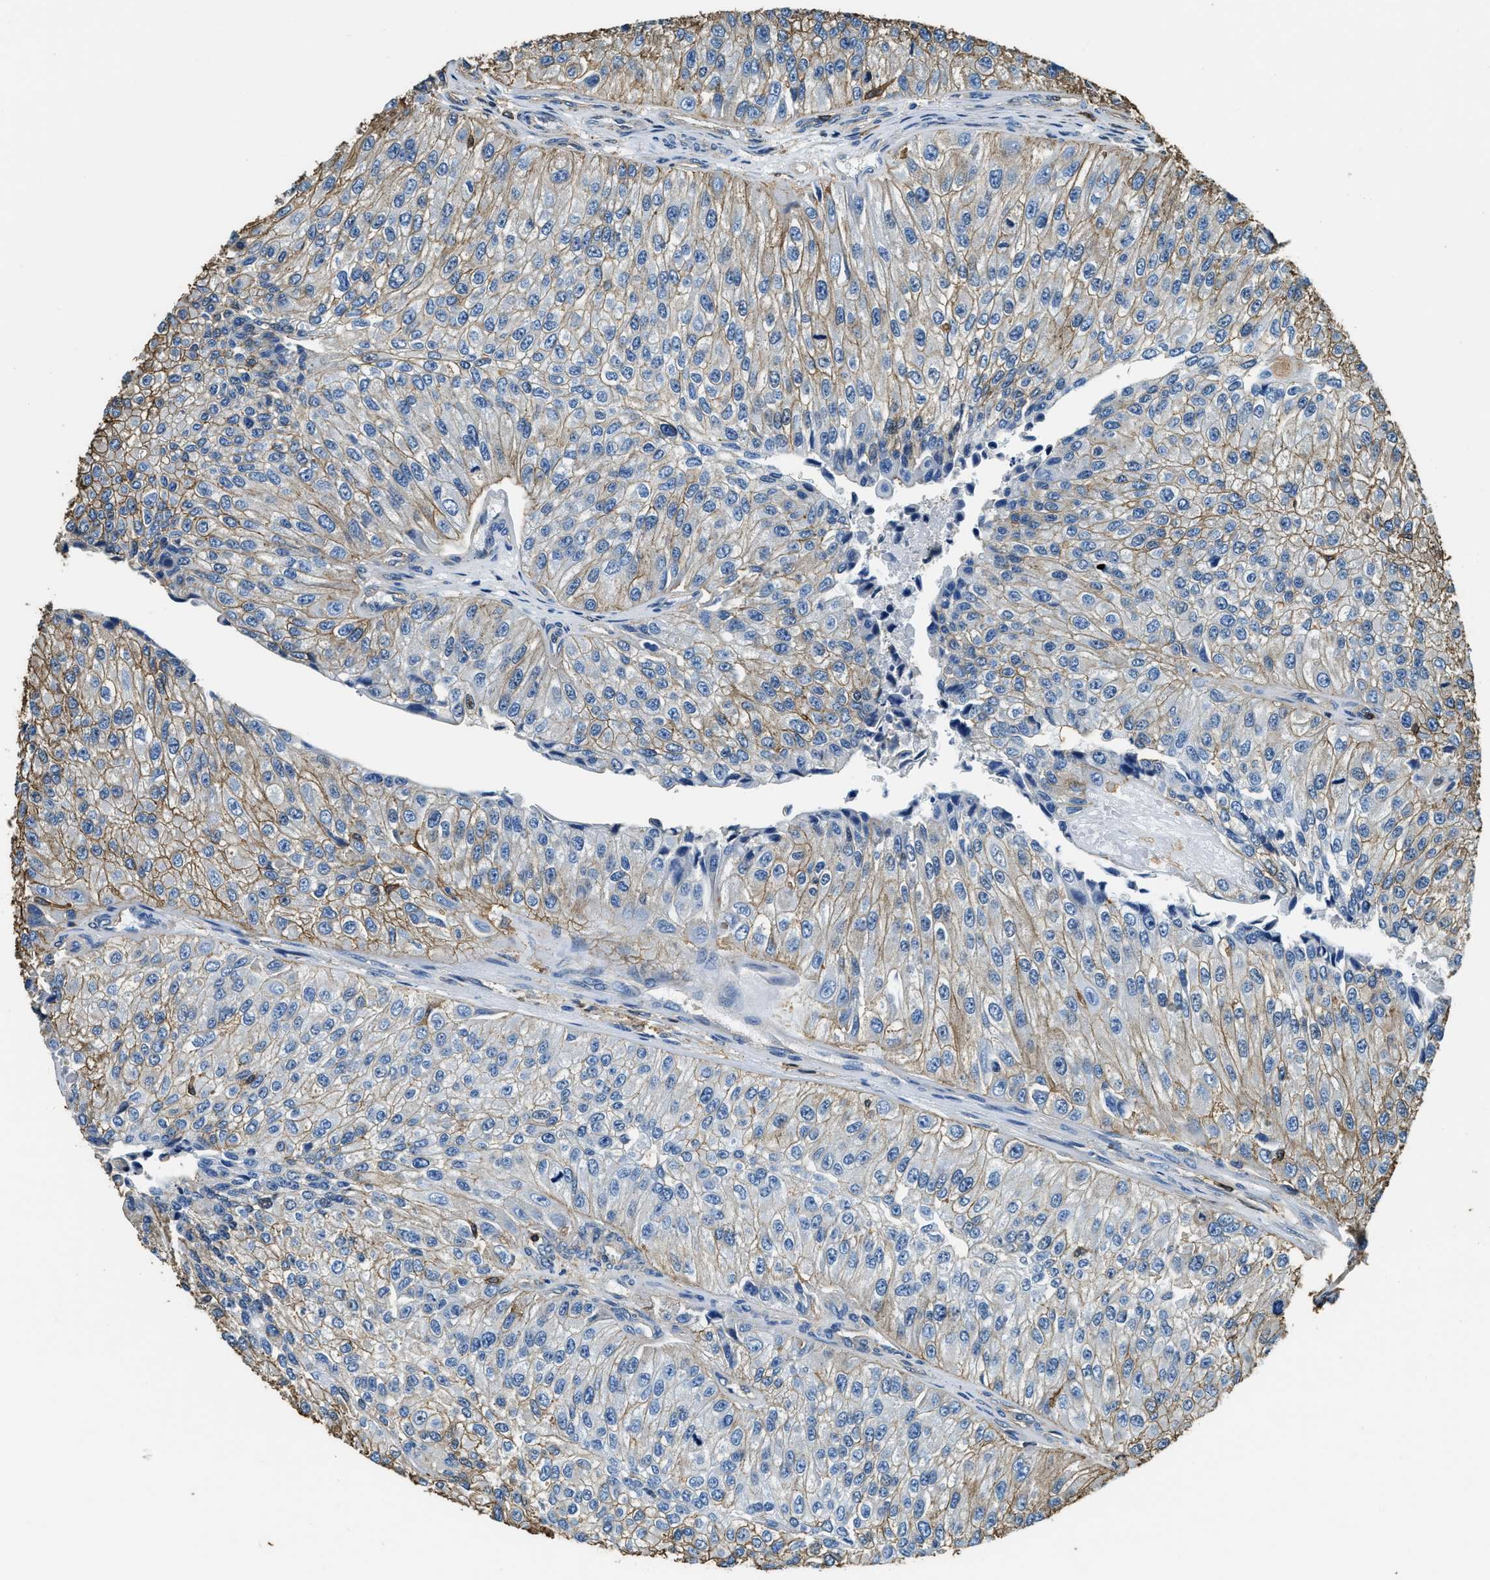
{"staining": {"intensity": "weak", "quantity": ">75%", "location": "cytoplasmic/membranous"}, "tissue": "urothelial cancer", "cell_type": "Tumor cells", "image_type": "cancer", "snomed": [{"axis": "morphology", "description": "Urothelial carcinoma, High grade"}, {"axis": "topography", "description": "Kidney"}, {"axis": "topography", "description": "Urinary bladder"}], "caption": "IHC (DAB) staining of urothelial cancer exhibits weak cytoplasmic/membranous protein staining in approximately >75% of tumor cells.", "gene": "ACCS", "patient": {"sex": "male", "age": 77}}